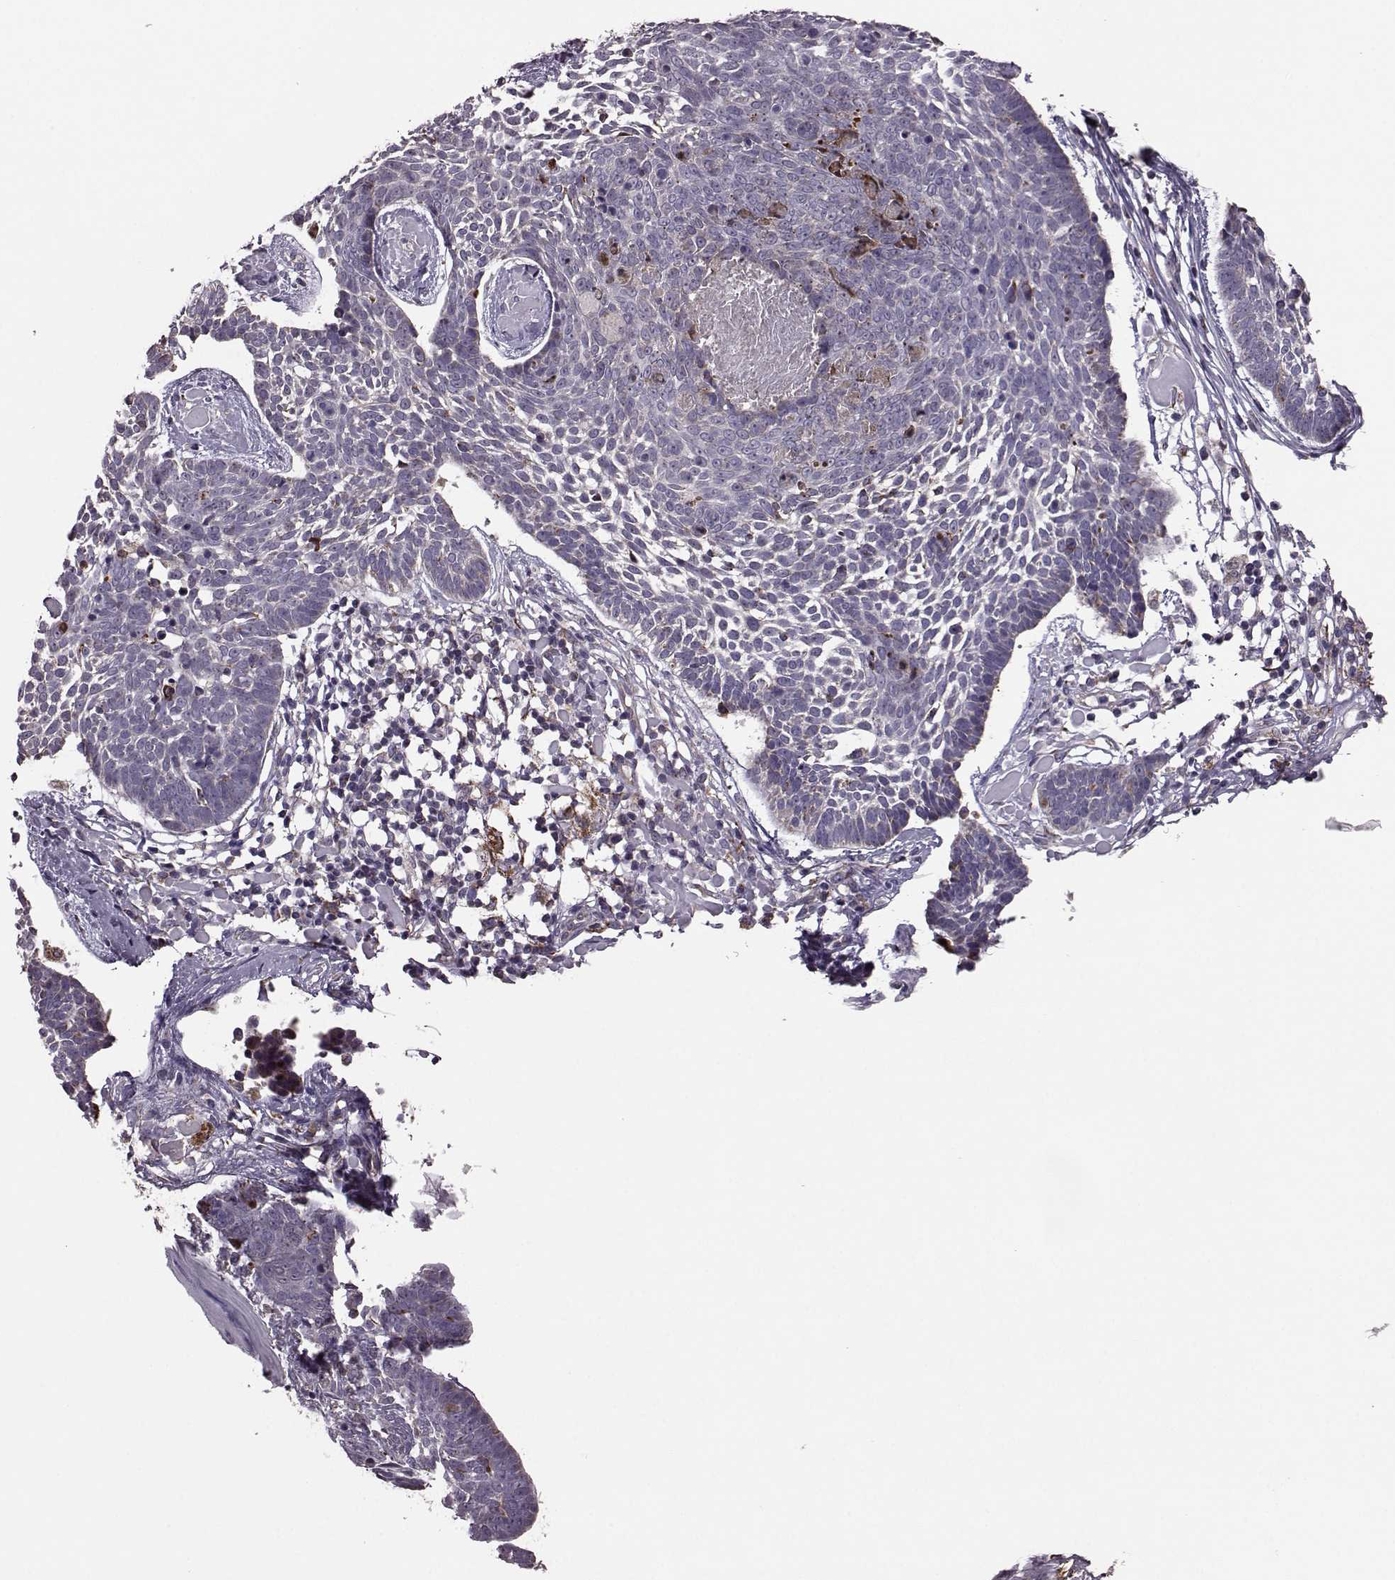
{"staining": {"intensity": "weak", "quantity": "<25%", "location": "cytoplasmic/membranous"}, "tissue": "skin cancer", "cell_type": "Tumor cells", "image_type": "cancer", "snomed": [{"axis": "morphology", "description": "Basal cell carcinoma"}, {"axis": "topography", "description": "Skin"}], "caption": "Photomicrograph shows no protein expression in tumor cells of skin basal cell carcinoma tissue.", "gene": "PUDP", "patient": {"sex": "male", "age": 85}}